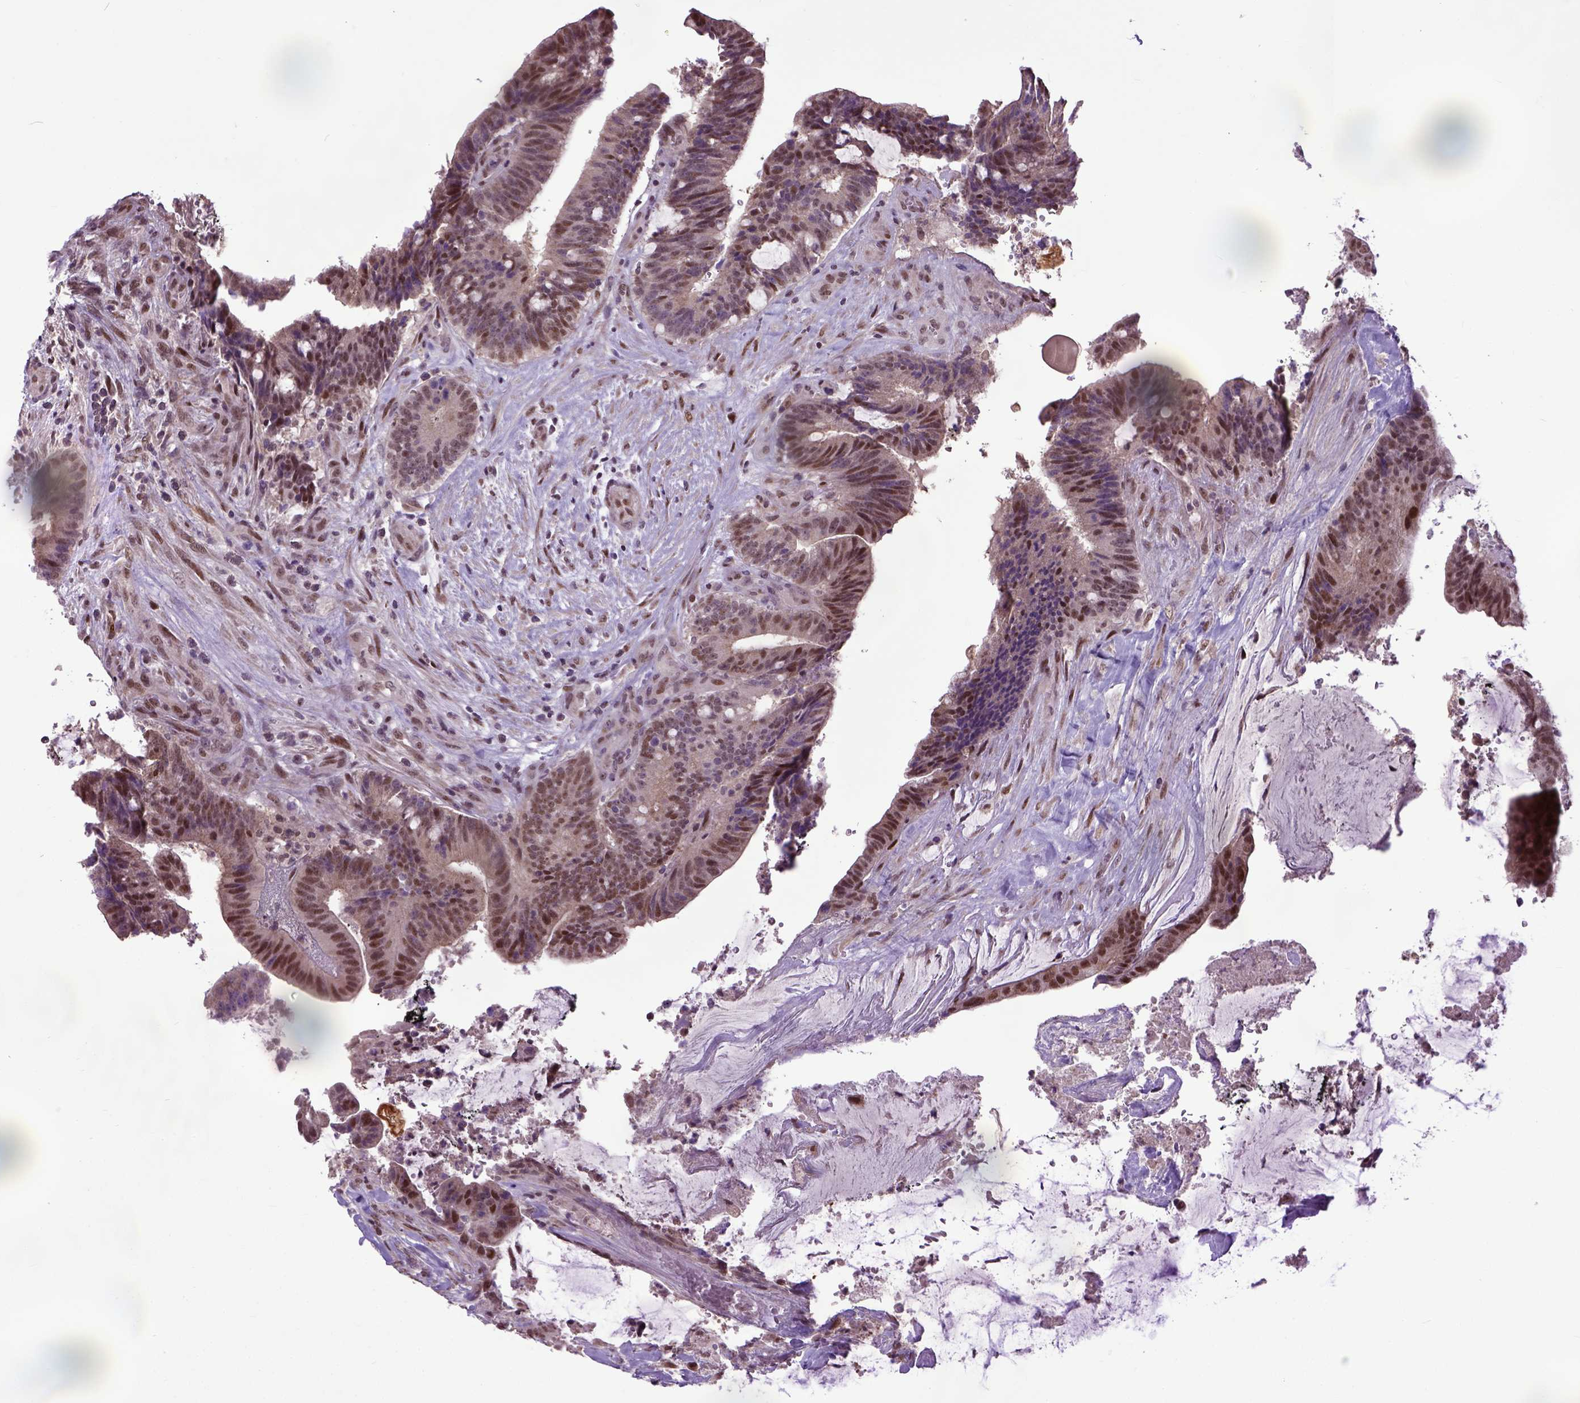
{"staining": {"intensity": "moderate", "quantity": ">75%", "location": "nuclear"}, "tissue": "colorectal cancer", "cell_type": "Tumor cells", "image_type": "cancer", "snomed": [{"axis": "morphology", "description": "Adenocarcinoma, NOS"}, {"axis": "topography", "description": "Colon"}], "caption": "The histopathology image displays a brown stain indicating the presence of a protein in the nuclear of tumor cells in colorectal adenocarcinoma.", "gene": "UBA3", "patient": {"sex": "female", "age": 43}}